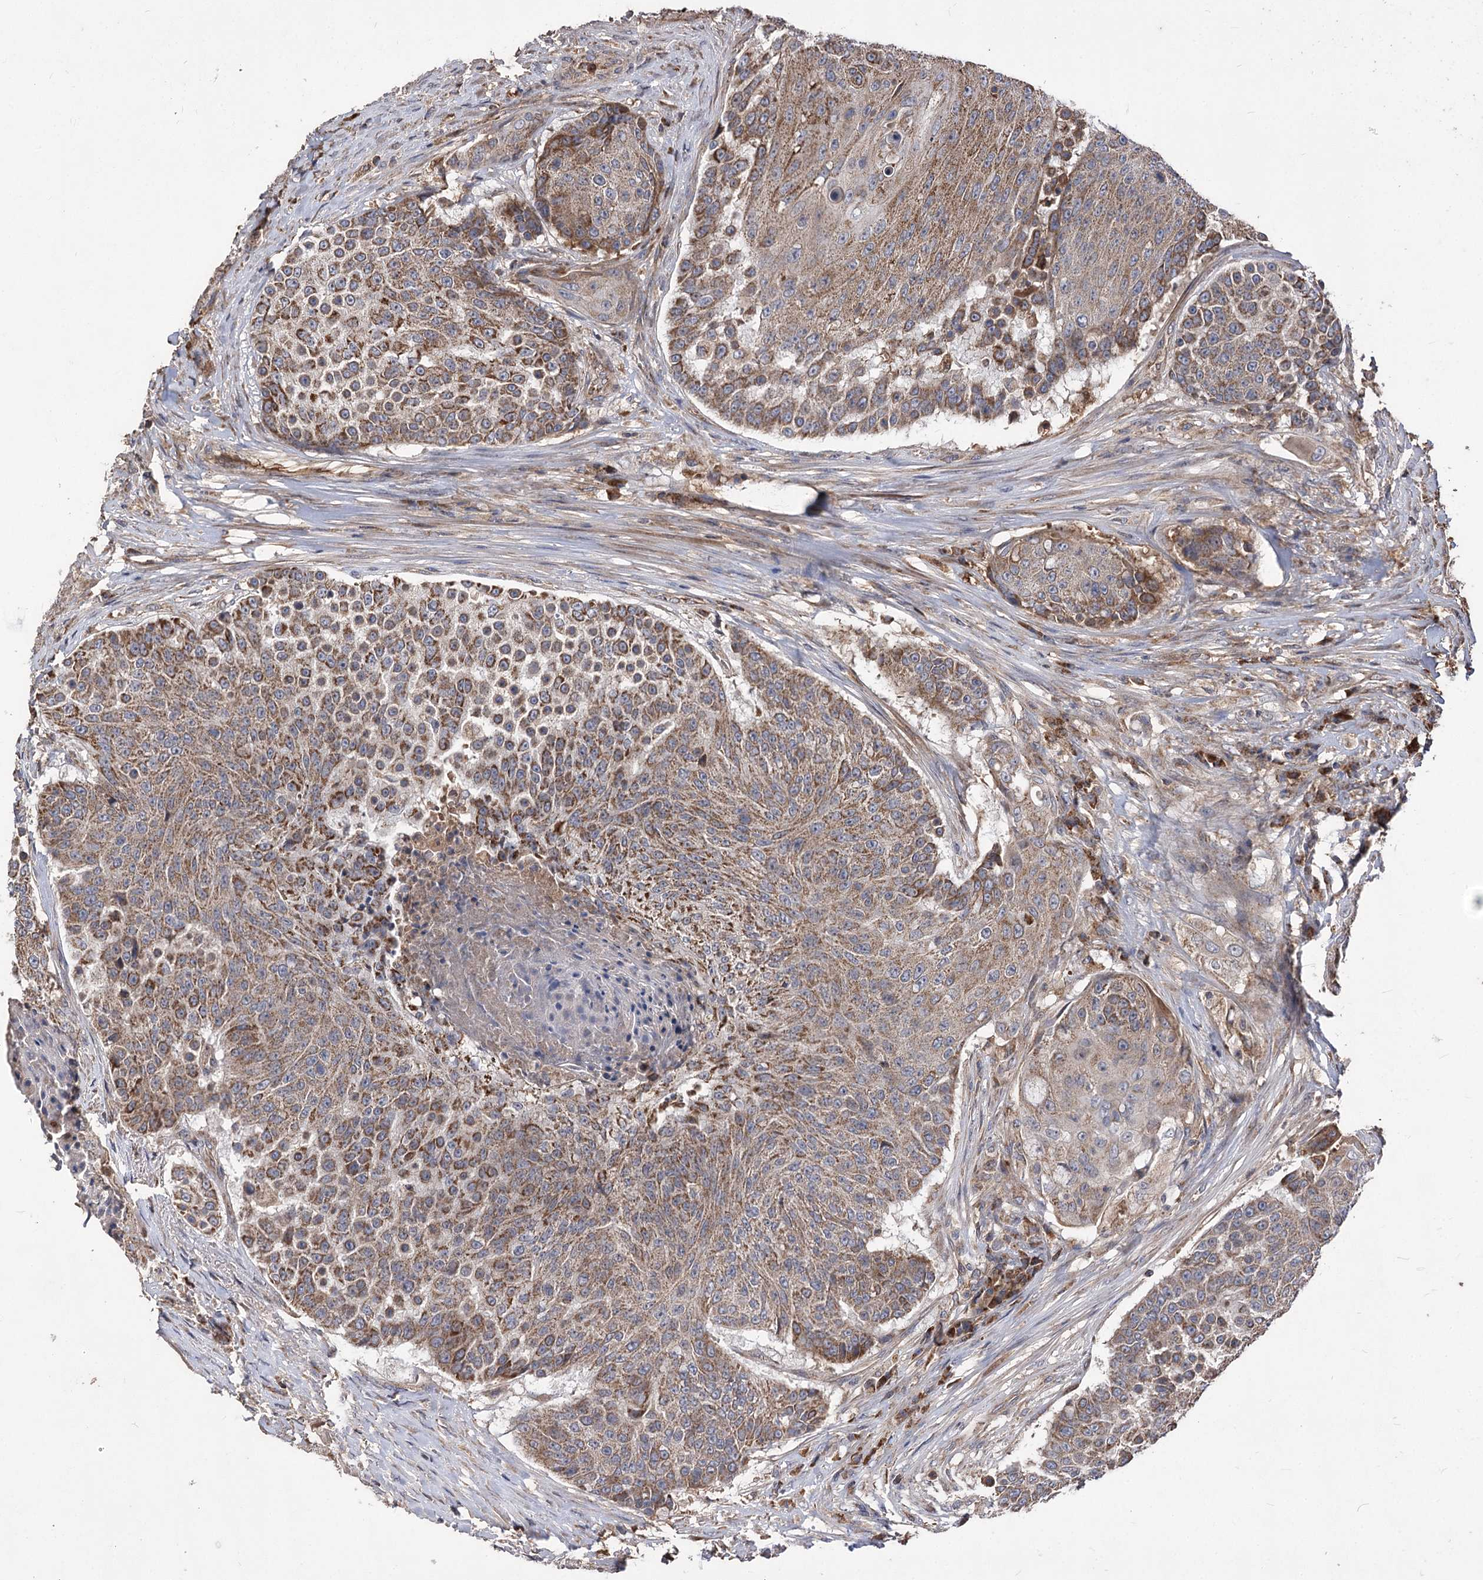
{"staining": {"intensity": "moderate", "quantity": ">75%", "location": "cytoplasmic/membranous"}, "tissue": "urothelial cancer", "cell_type": "Tumor cells", "image_type": "cancer", "snomed": [{"axis": "morphology", "description": "Urothelial carcinoma, High grade"}, {"axis": "topography", "description": "Urinary bladder"}], "caption": "This is an image of IHC staining of urothelial carcinoma (high-grade), which shows moderate staining in the cytoplasmic/membranous of tumor cells.", "gene": "RASSF3", "patient": {"sex": "female", "age": 63}}